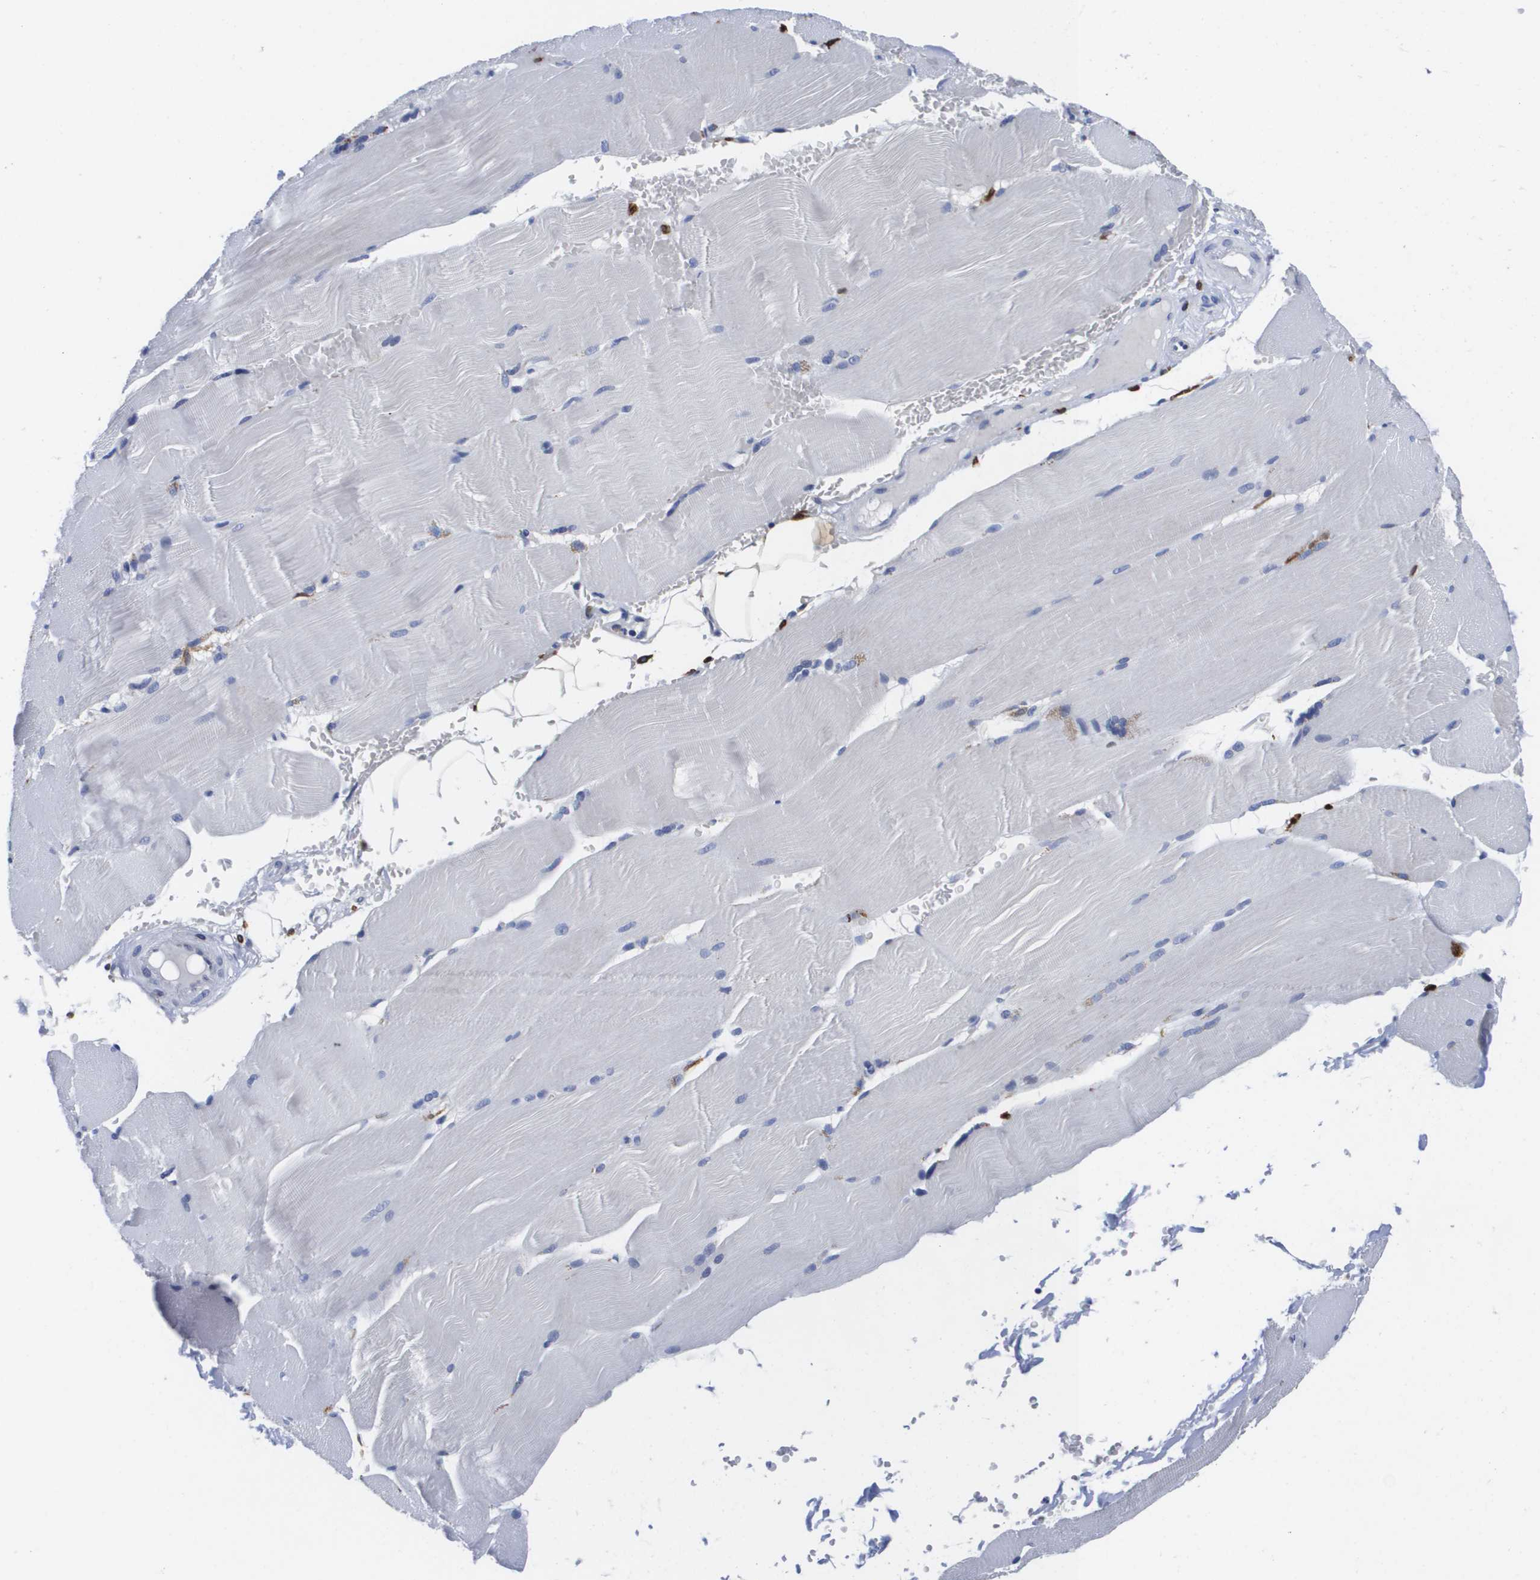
{"staining": {"intensity": "negative", "quantity": "none", "location": "none"}, "tissue": "skeletal muscle", "cell_type": "Myocytes", "image_type": "normal", "snomed": [{"axis": "morphology", "description": "Normal tissue, NOS"}, {"axis": "topography", "description": "Skin"}, {"axis": "topography", "description": "Skeletal muscle"}], "caption": "Image shows no significant protein expression in myocytes of normal skeletal muscle. (DAB (3,3'-diaminobenzidine) IHC with hematoxylin counter stain).", "gene": "HMOX1", "patient": {"sex": "male", "age": 83}}